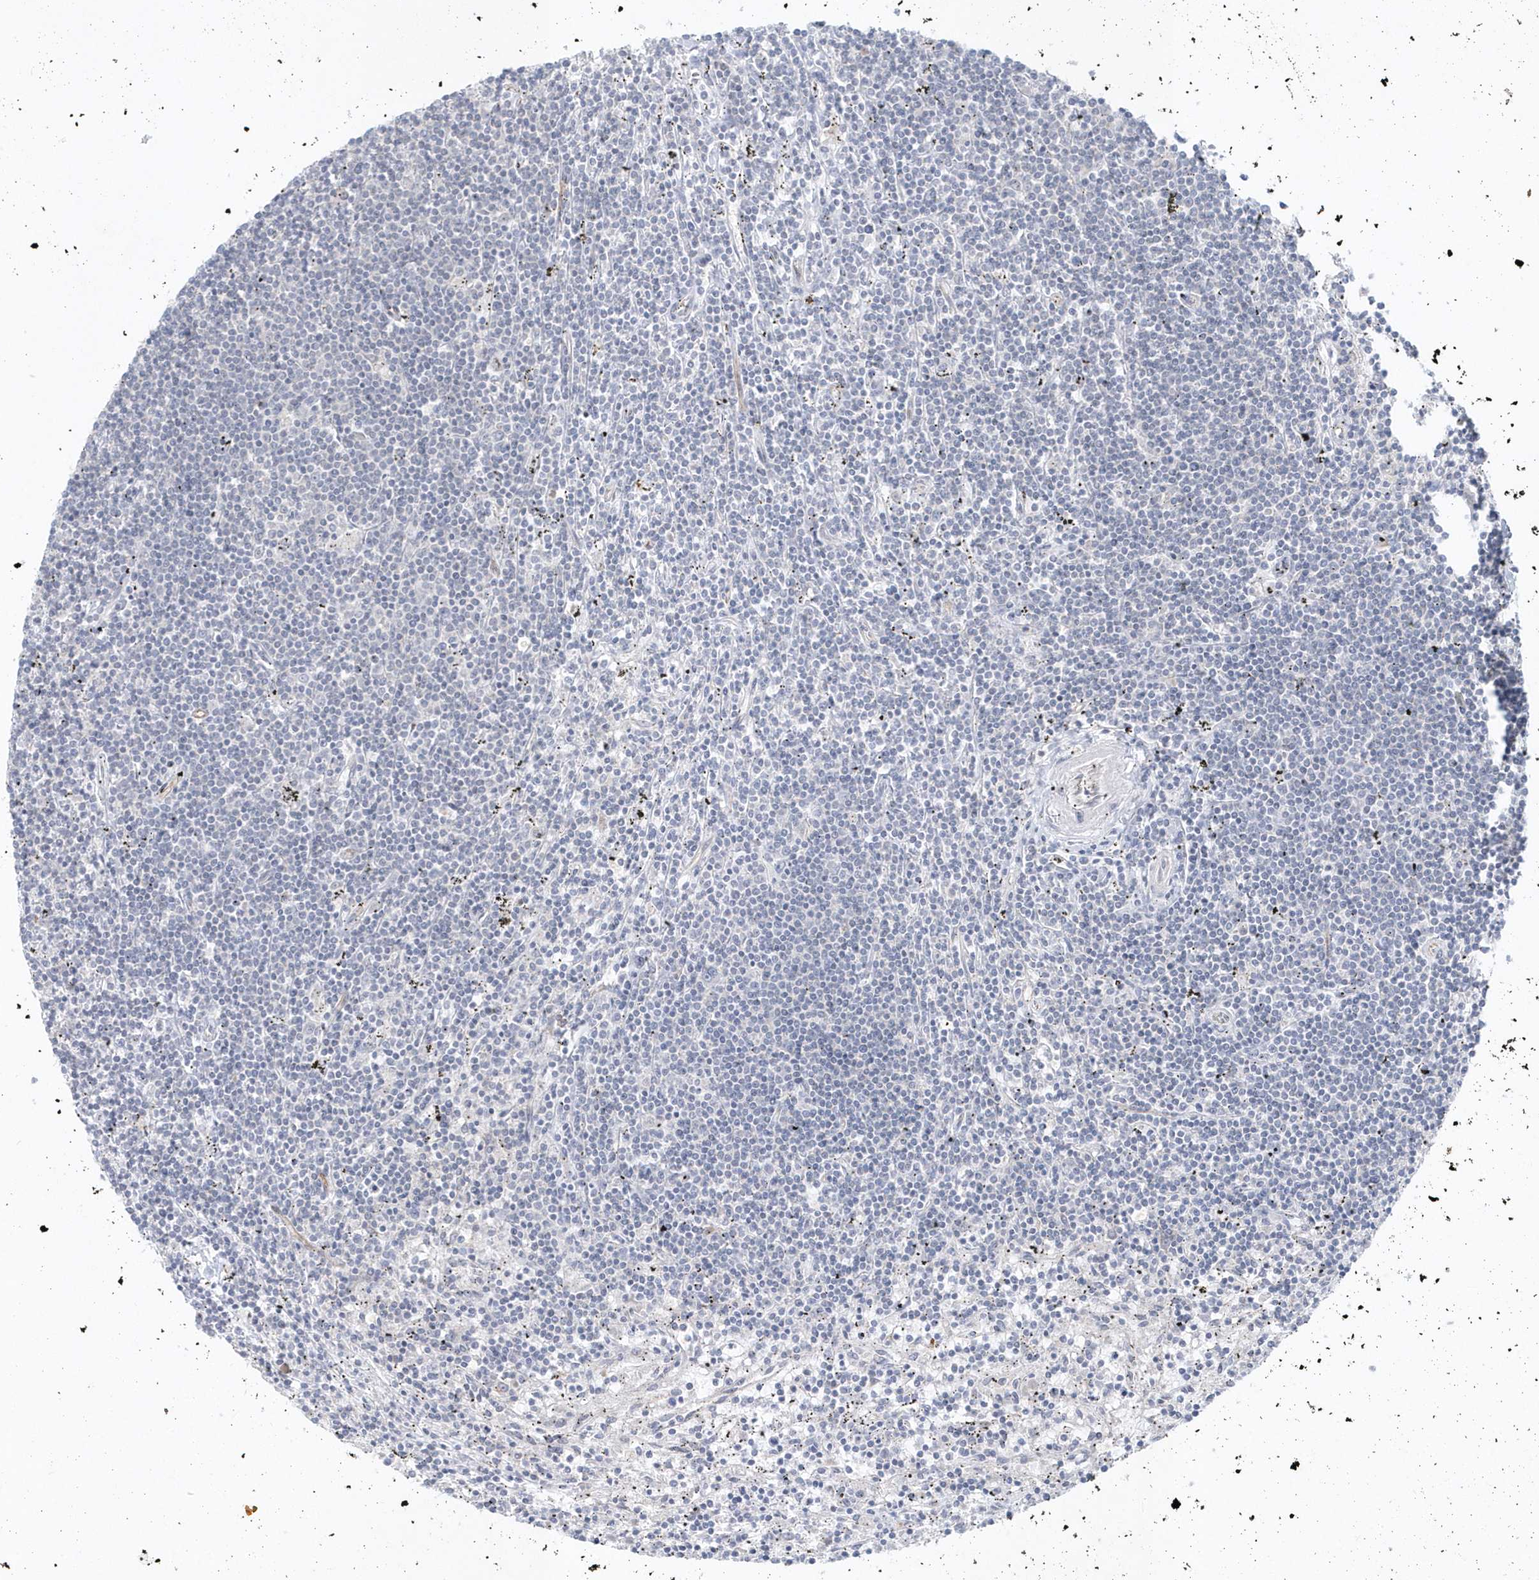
{"staining": {"intensity": "negative", "quantity": "none", "location": "none"}, "tissue": "lymphoma", "cell_type": "Tumor cells", "image_type": "cancer", "snomed": [{"axis": "morphology", "description": "Malignant lymphoma, non-Hodgkin's type, Low grade"}, {"axis": "topography", "description": "Spleen"}], "caption": "Tumor cells show no significant protein positivity in low-grade malignant lymphoma, non-Hodgkin's type.", "gene": "DHX57", "patient": {"sex": "male", "age": 76}}